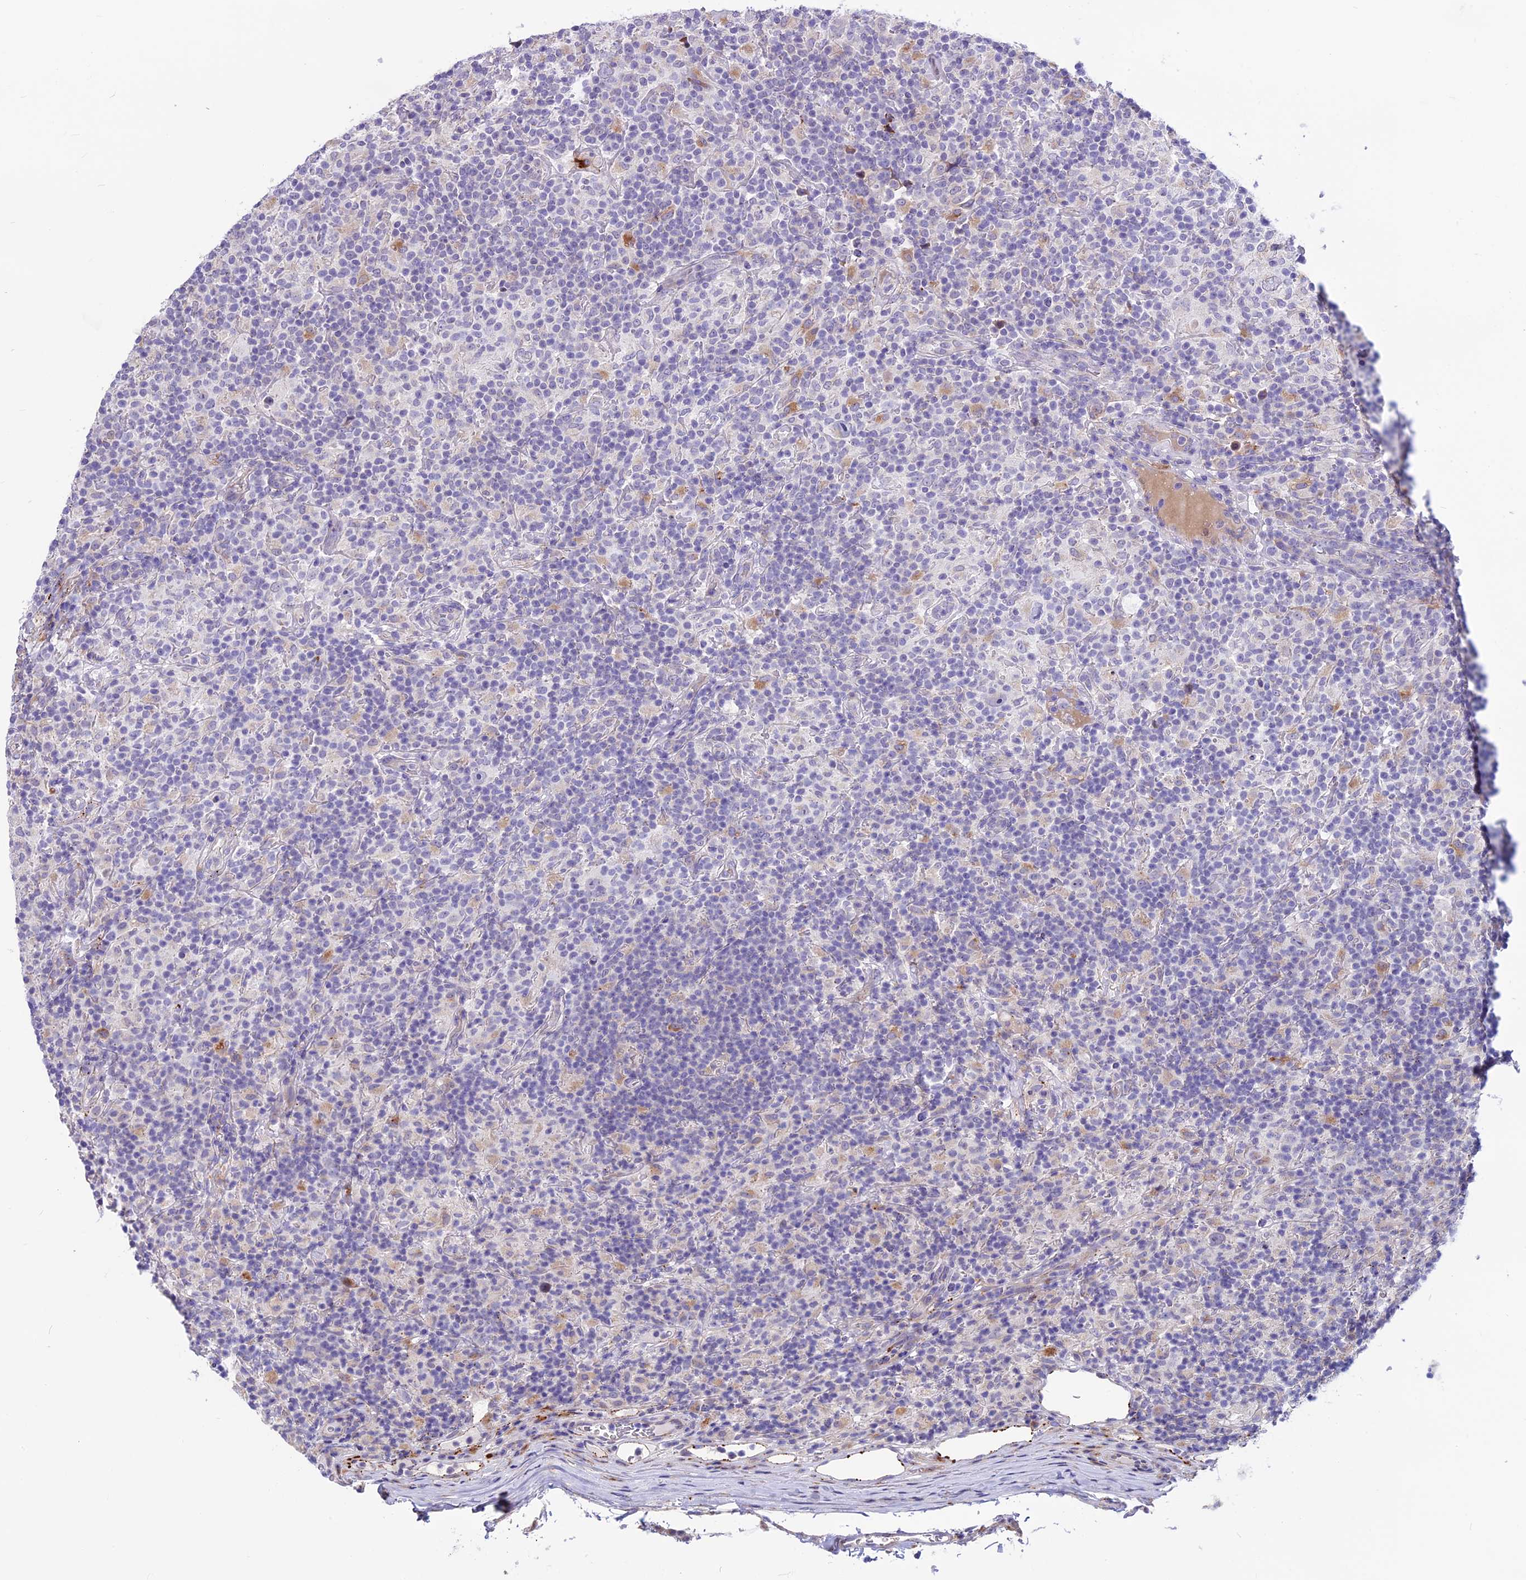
{"staining": {"intensity": "negative", "quantity": "none", "location": "none"}, "tissue": "lymphoma", "cell_type": "Tumor cells", "image_type": "cancer", "snomed": [{"axis": "morphology", "description": "Hodgkin's disease, NOS"}, {"axis": "topography", "description": "Lymph node"}], "caption": "There is no significant expression in tumor cells of Hodgkin's disease.", "gene": "THRSP", "patient": {"sex": "male", "age": 70}}